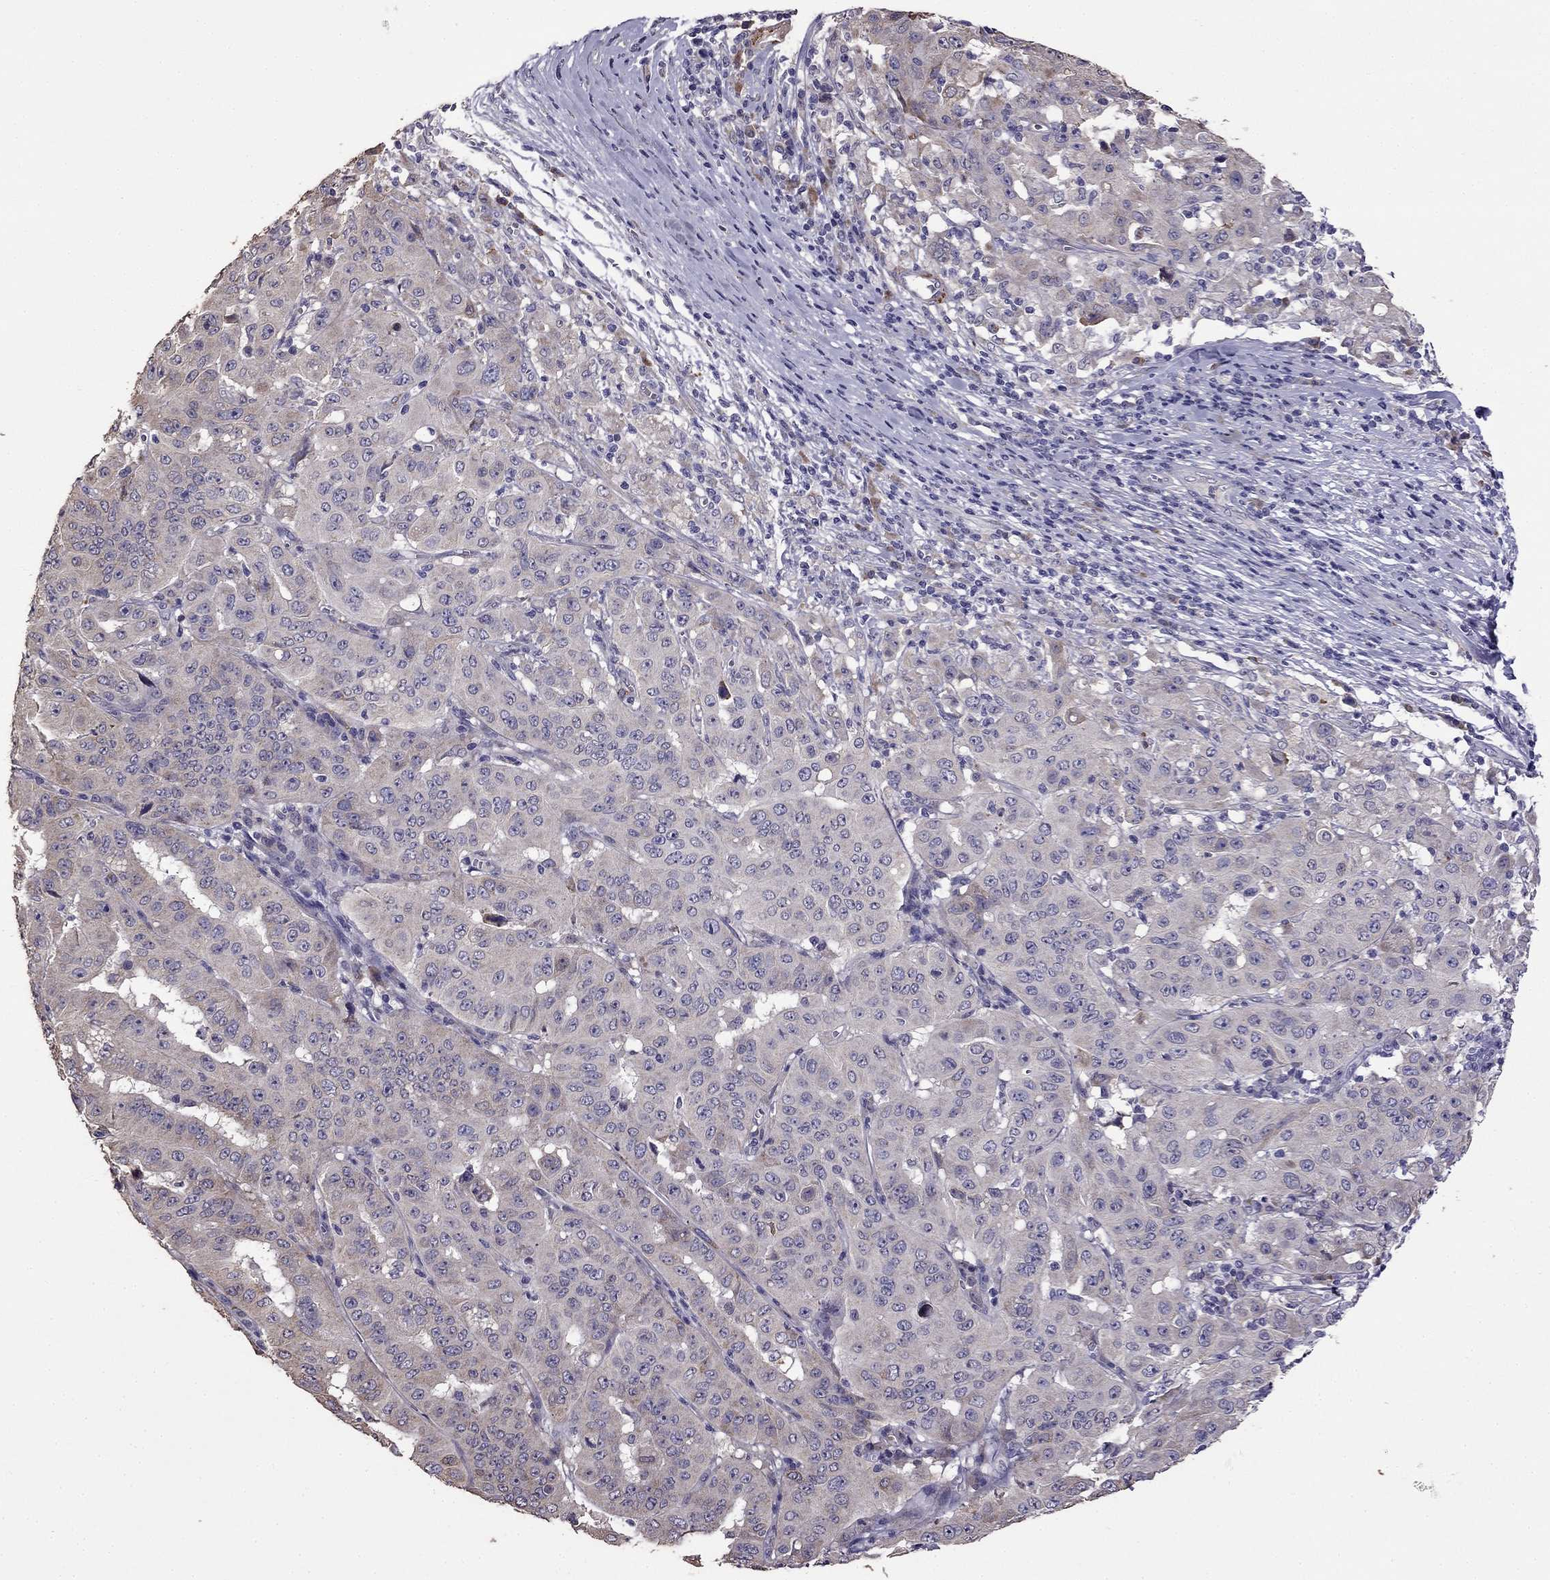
{"staining": {"intensity": "weak", "quantity": "<25%", "location": "cytoplasmic/membranous"}, "tissue": "pancreatic cancer", "cell_type": "Tumor cells", "image_type": "cancer", "snomed": [{"axis": "morphology", "description": "Adenocarcinoma, NOS"}, {"axis": "topography", "description": "Pancreas"}], "caption": "This is an immunohistochemistry (IHC) image of human pancreatic cancer. There is no positivity in tumor cells.", "gene": "CDH9", "patient": {"sex": "male", "age": 63}}